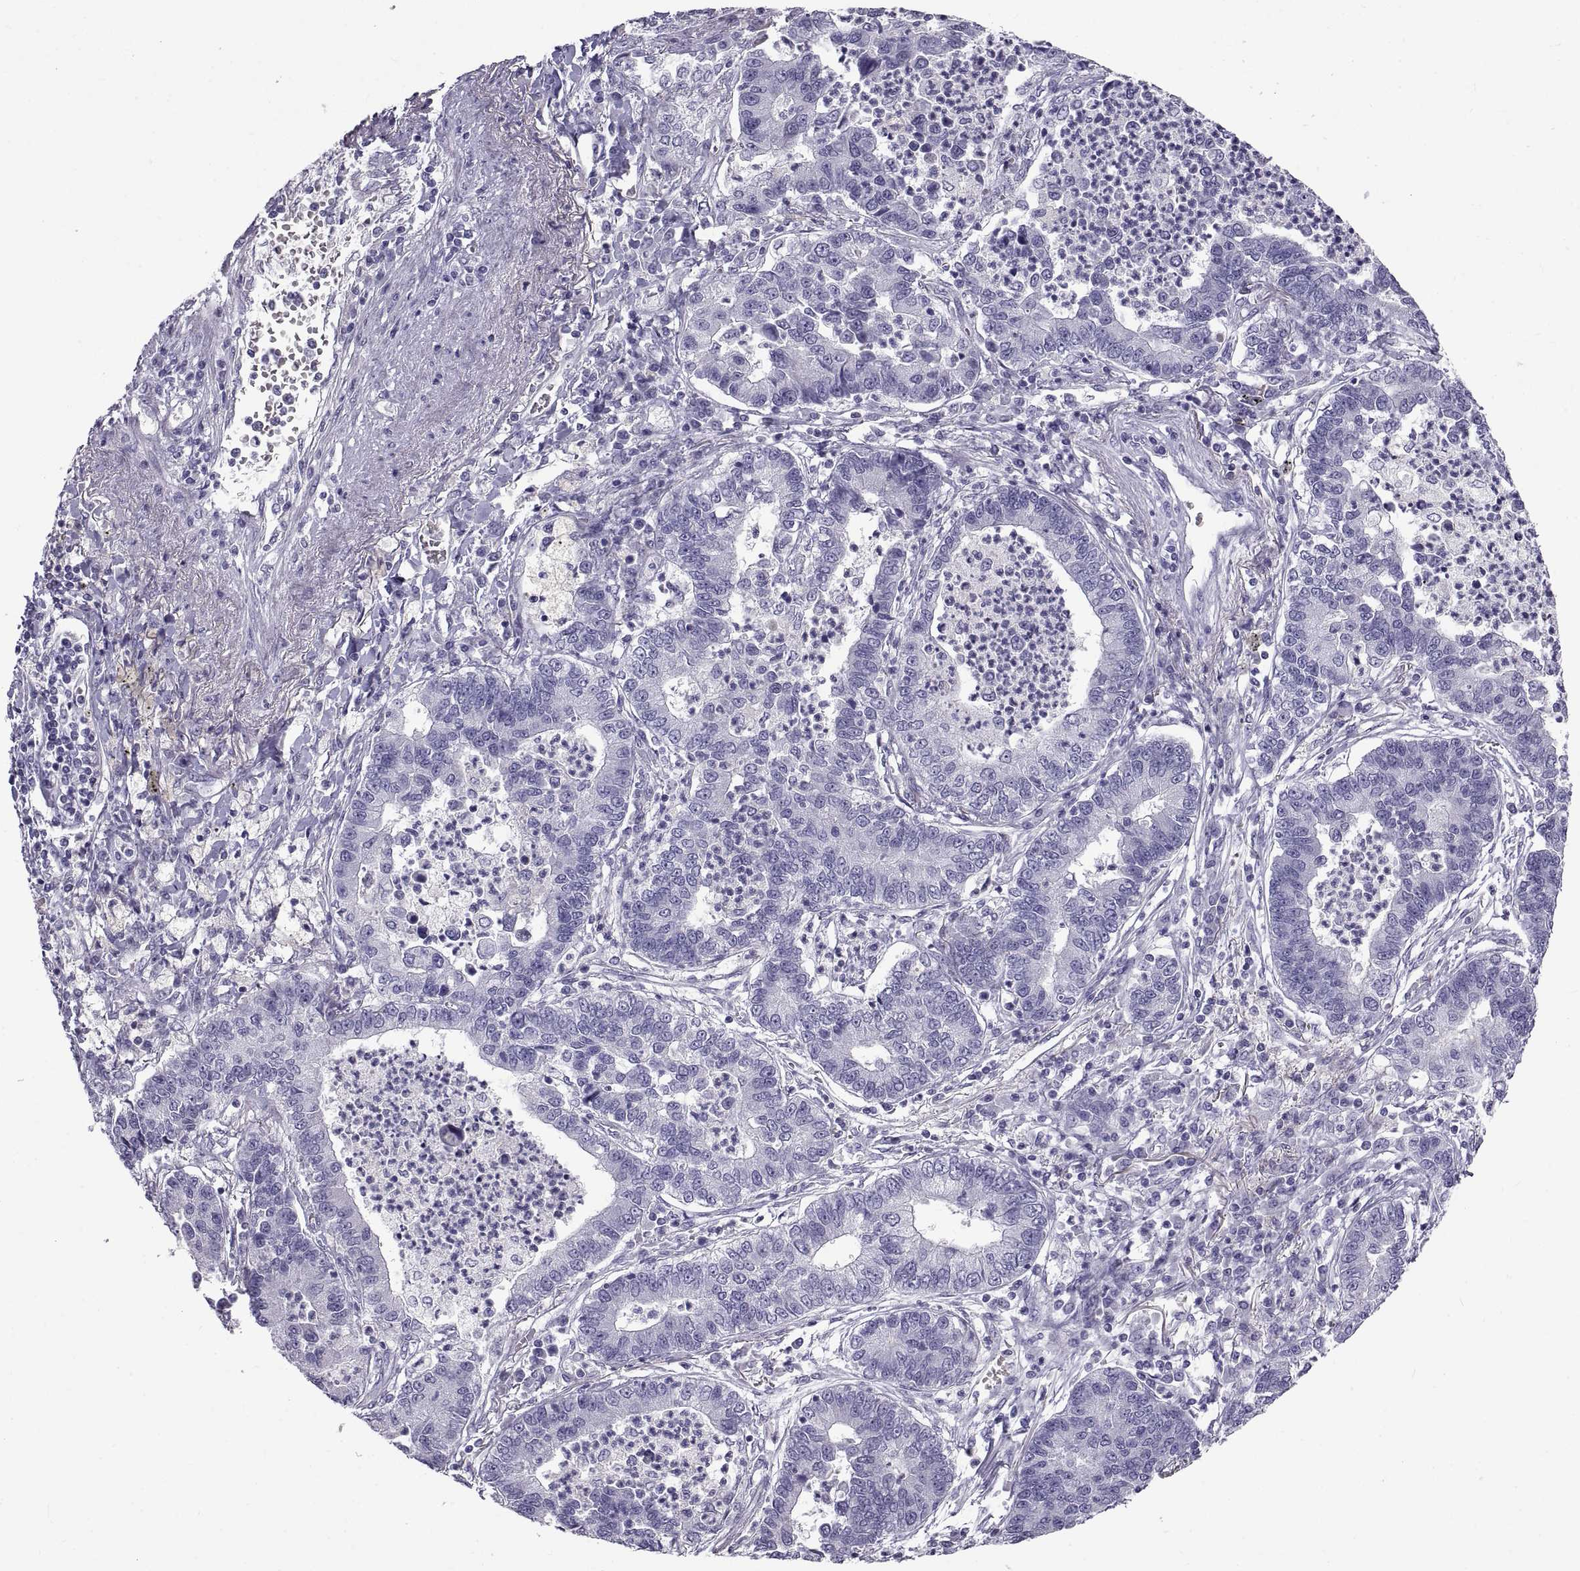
{"staining": {"intensity": "negative", "quantity": "none", "location": "none"}, "tissue": "lung cancer", "cell_type": "Tumor cells", "image_type": "cancer", "snomed": [{"axis": "morphology", "description": "Adenocarcinoma, NOS"}, {"axis": "topography", "description": "Lung"}], "caption": "DAB immunohistochemical staining of lung adenocarcinoma demonstrates no significant staining in tumor cells. (DAB (3,3'-diaminobenzidine) IHC, high magnification).", "gene": "CRYBB3", "patient": {"sex": "female", "age": 57}}